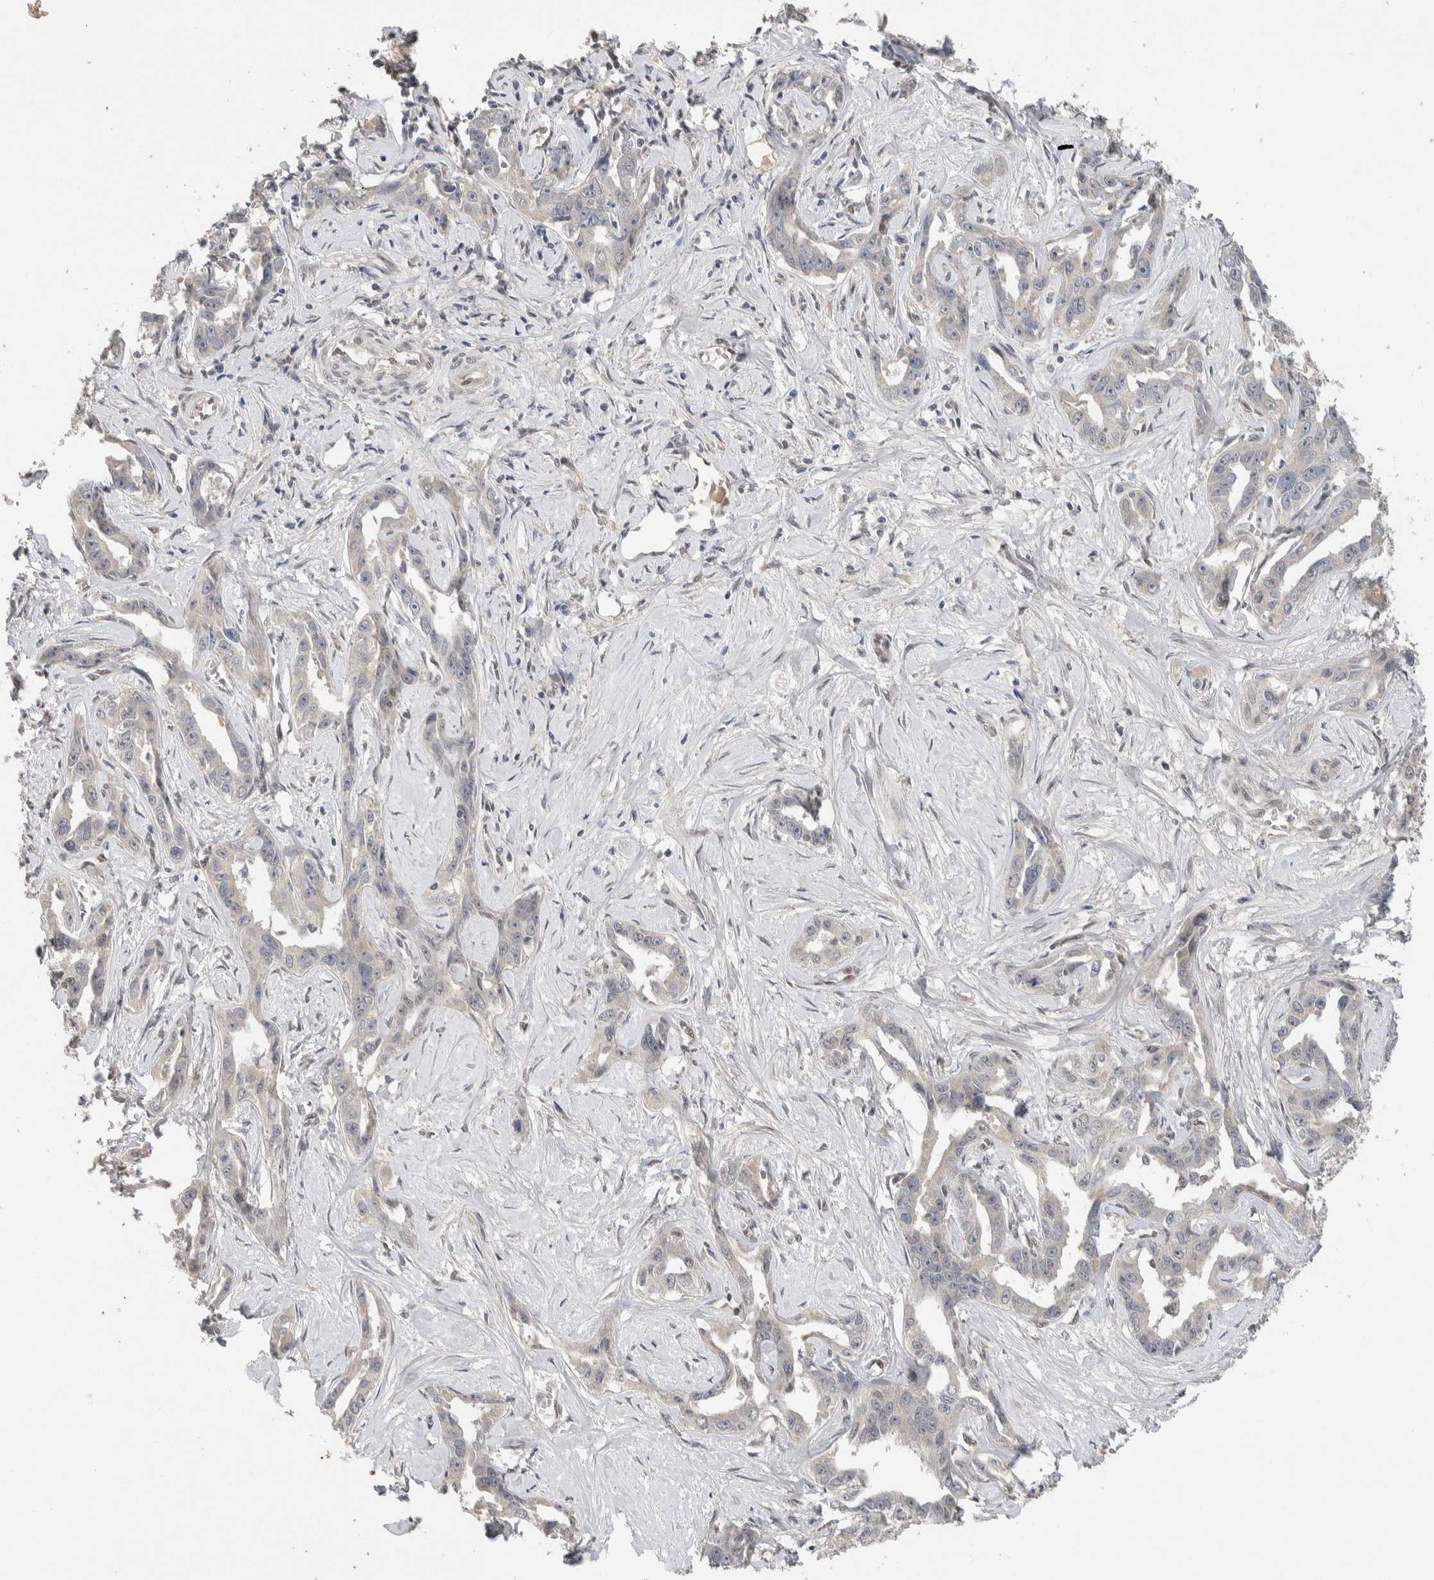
{"staining": {"intensity": "negative", "quantity": "none", "location": "none"}, "tissue": "liver cancer", "cell_type": "Tumor cells", "image_type": "cancer", "snomed": [{"axis": "morphology", "description": "Cholangiocarcinoma"}, {"axis": "topography", "description": "Liver"}], "caption": "This is a histopathology image of immunohistochemistry (IHC) staining of cholangiocarcinoma (liver), which shows no staining in tumor cells.", "gene": "CYSRT1", "patient": {"sex": "male", "age": 59}}